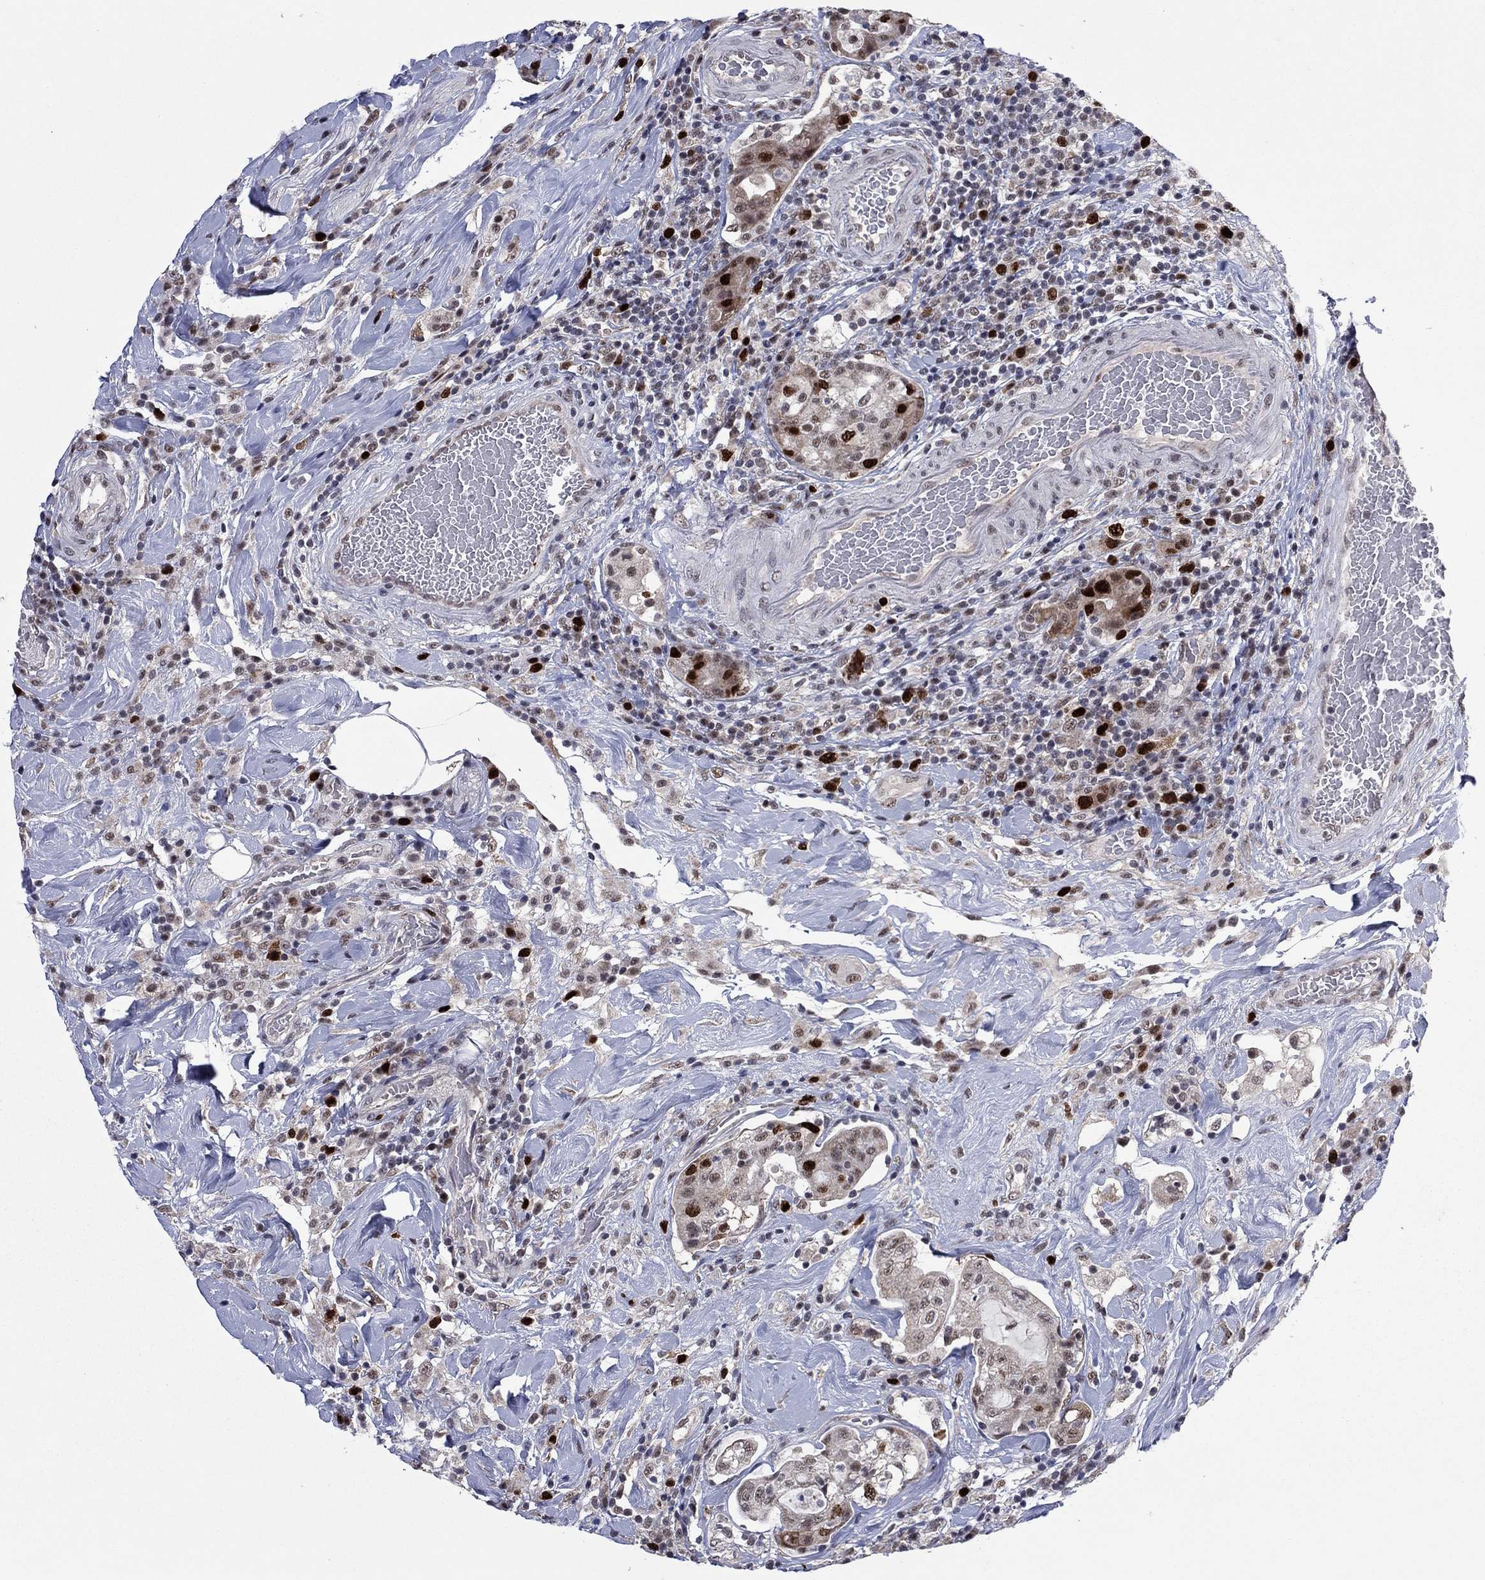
{"staining": {"intensity": "strong", "quantity": "25%-75%", "location": "nuclear"}, "tissue": "colorectal cancer", "cell_type": "Tumor cells", "image_type": "cancer", "snomed": [{"axis": "morphology", "description": "Adenocarcinoma, NOS"}, {"axis": "topography", "description": "Colon"}], "caption": "A brown stain shows strong nuclear positivity of a protein in colorectal cancer (adenocarcinoma) tumor cells.", "gene": "CDCA5", "patient": {"sex": "female", "age": 69}}